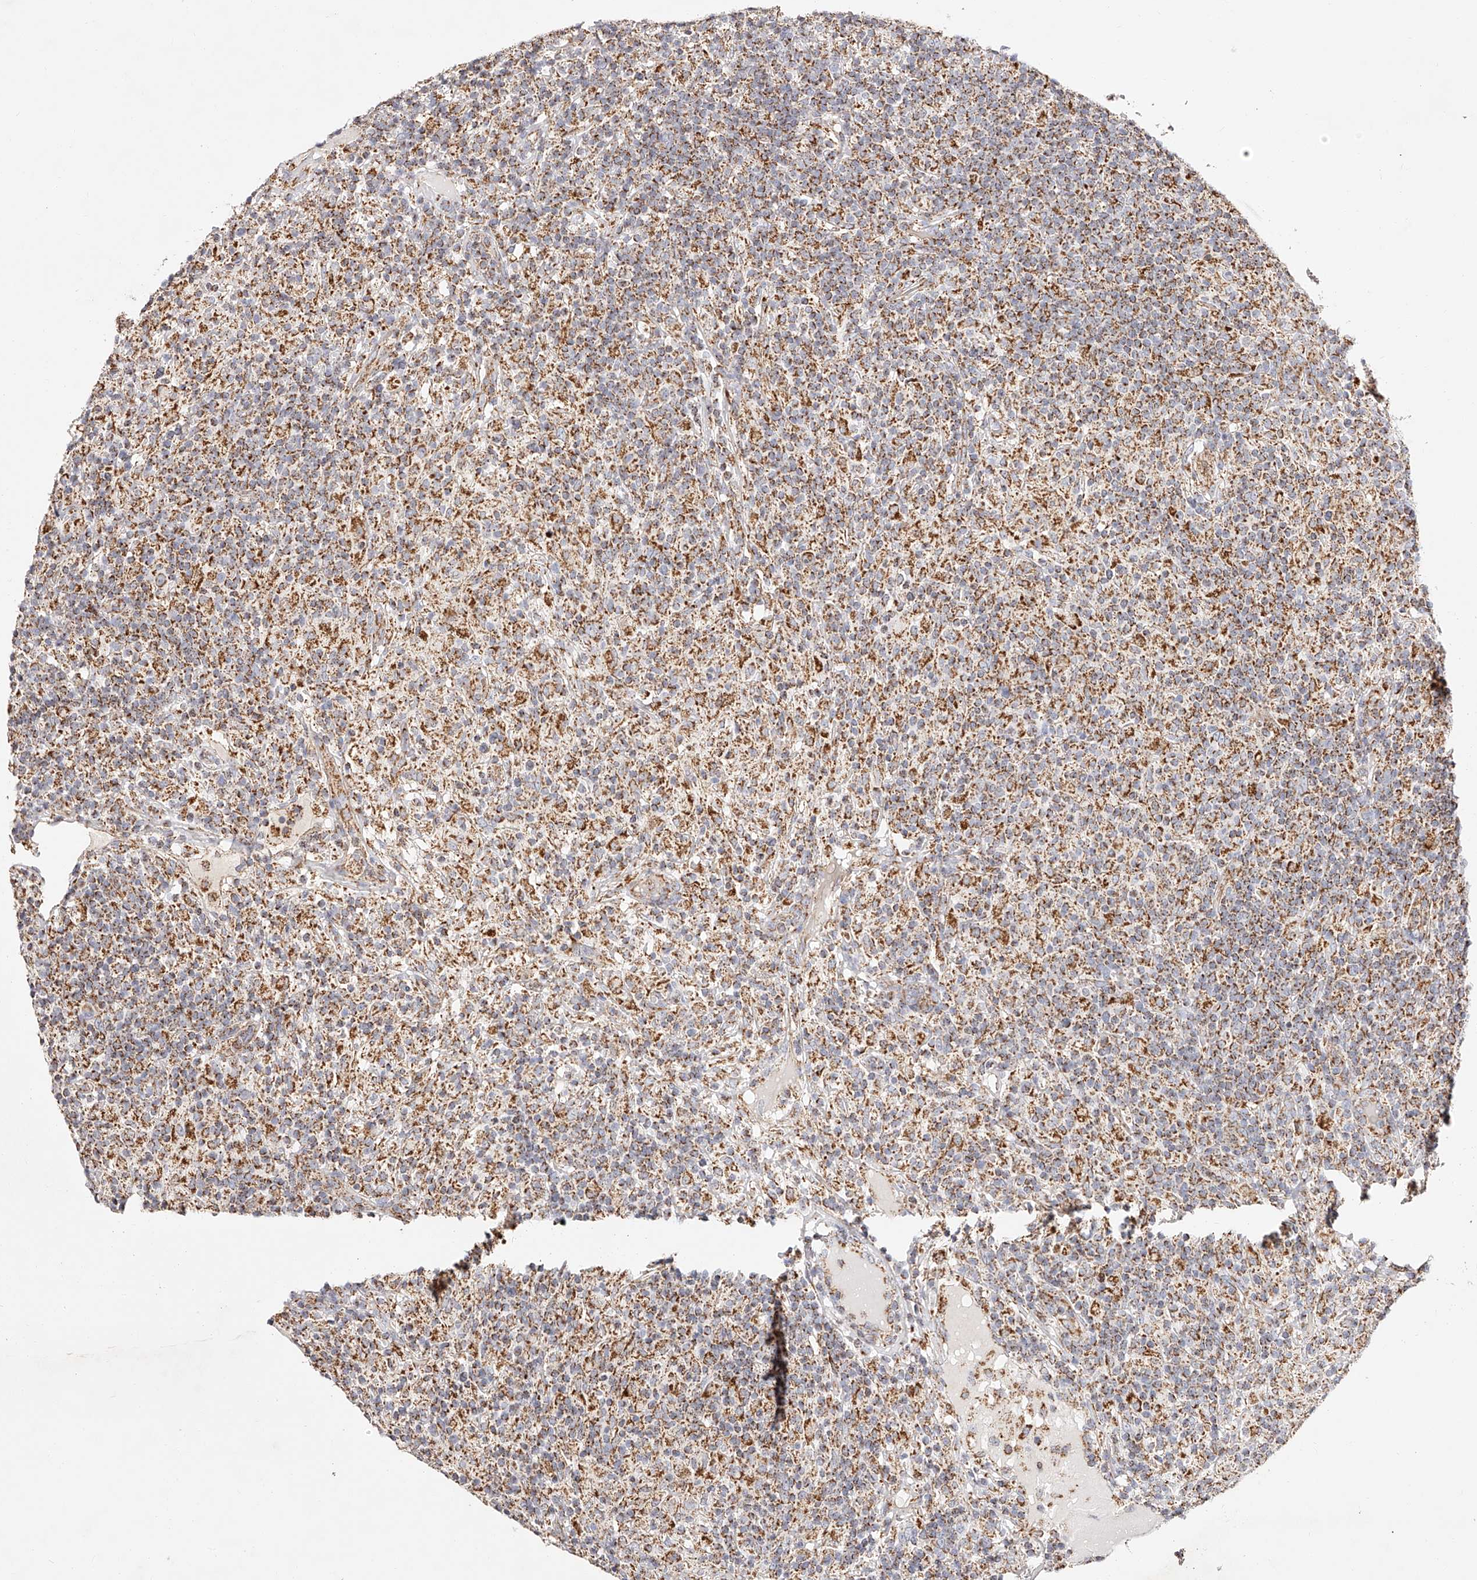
{"staining": {"intensity": "negative", "quantity": "none", "location": "none"}, "tissue": "lymphoma", "cell_type": "Tumor cells", "image_type": "cancer", "snomed": [{"axis": "morphology", "description": "Hodgkin's disease, NOS"}, {"axis": "topography", "description": "Lymph node"}], "caption": "Human Hodgkin's disease stained for a protein using IHC exhibits no positivity in tumor cells.", "gene": "NDUFV3", "patient": {"sex": "male", "age": 70}}